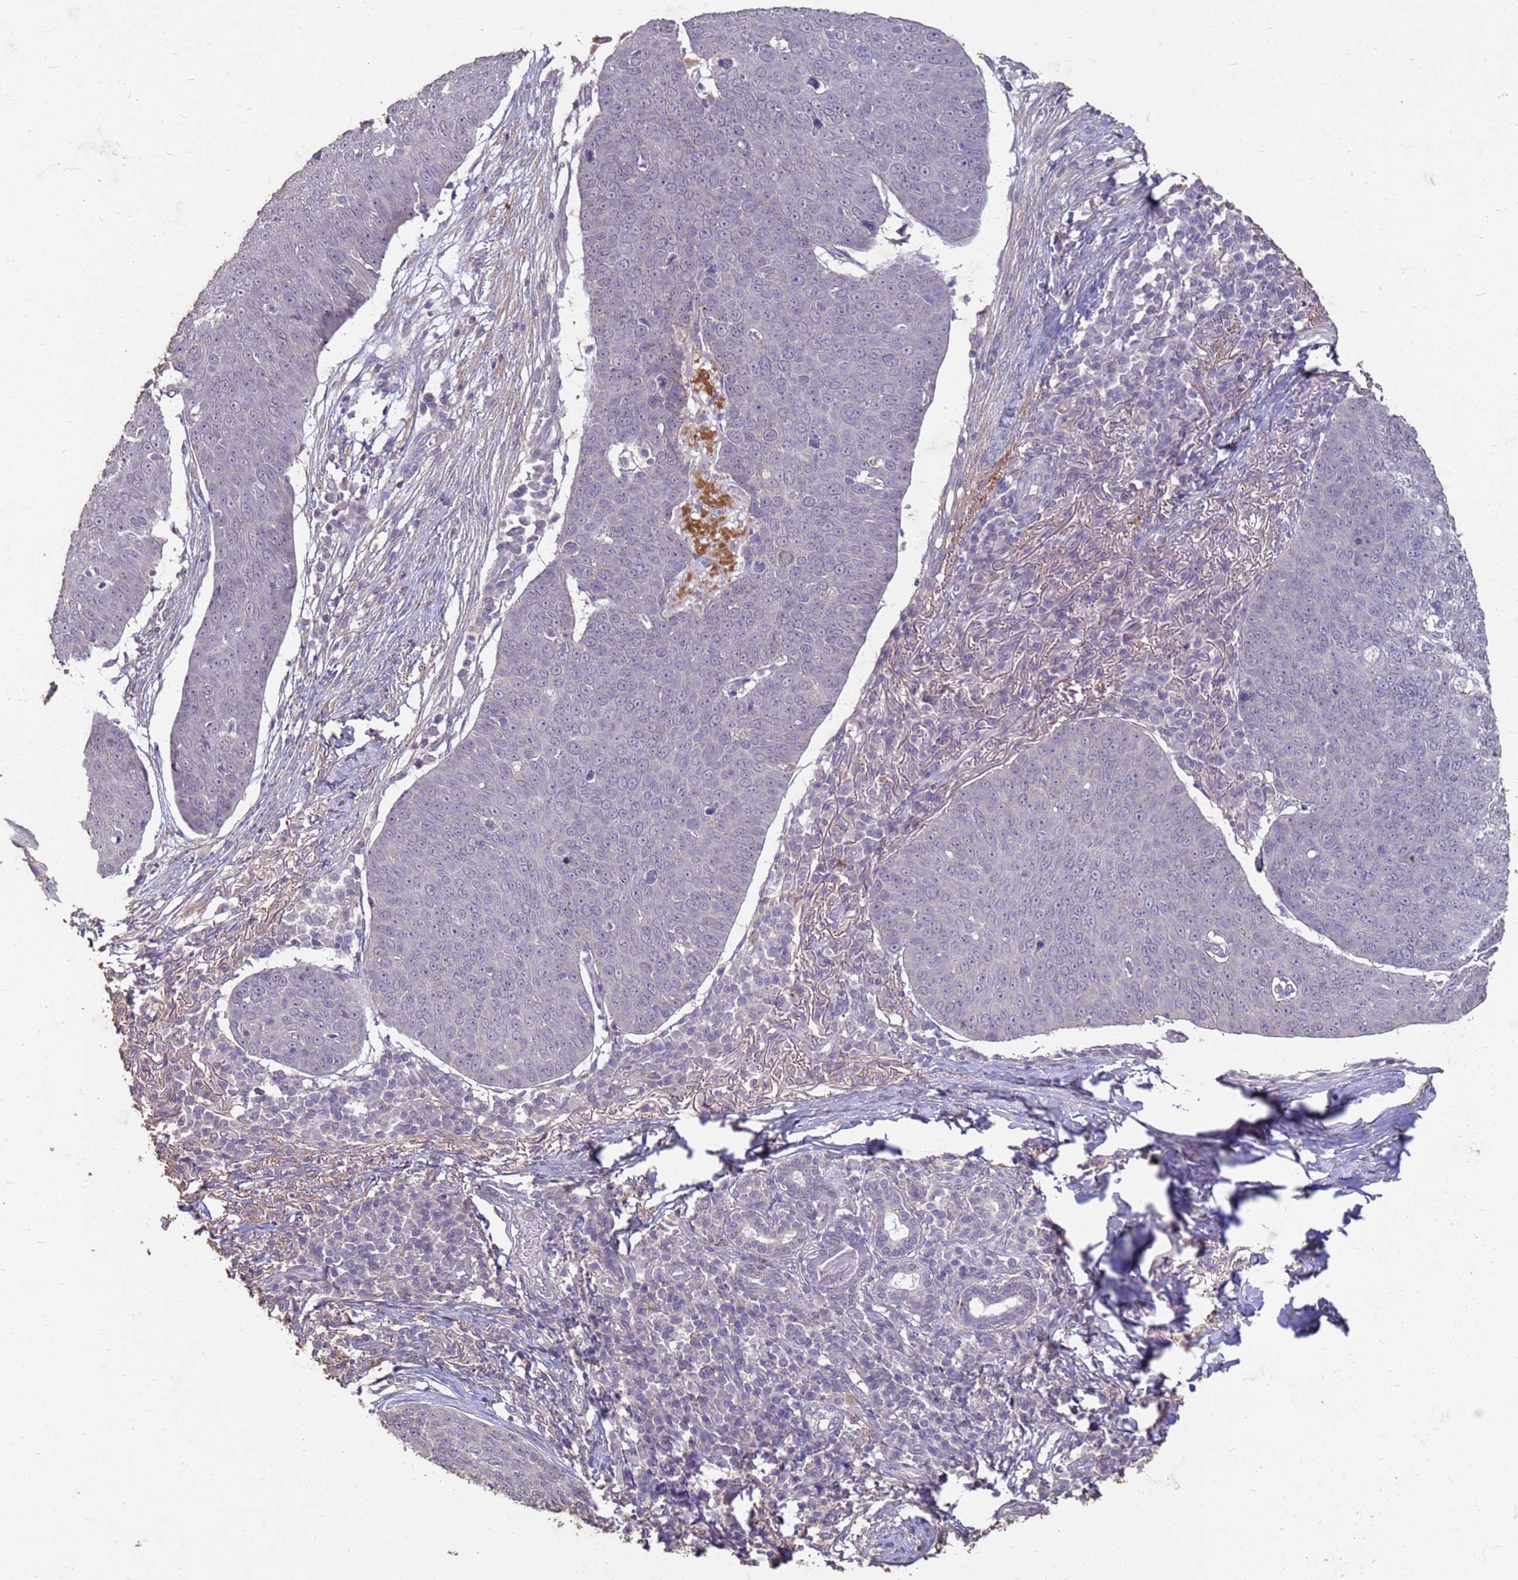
{"staining": {"intensity": "negative", "quantity": "none", "location": "none"}, "tissue": "skin cancer", "cell_type": "Tumor cells", "image_type": "cancer", "snomed": [{"axis": "morphology", "description": "Squamous cell carcinoma, NOS"}, {"axis": "topography", "description": "Skin"}], "caption": "High magnification brightfield microscopy of skin squamous cell carcinoma stained with DAB (3,3'-diaminobenzidine) (brown) and counterstained with hematoxylin (blue): tumor cells show no significant positivity.", "gene": "SLC25A15", "patient": {"sex": "male", "age": 71}}